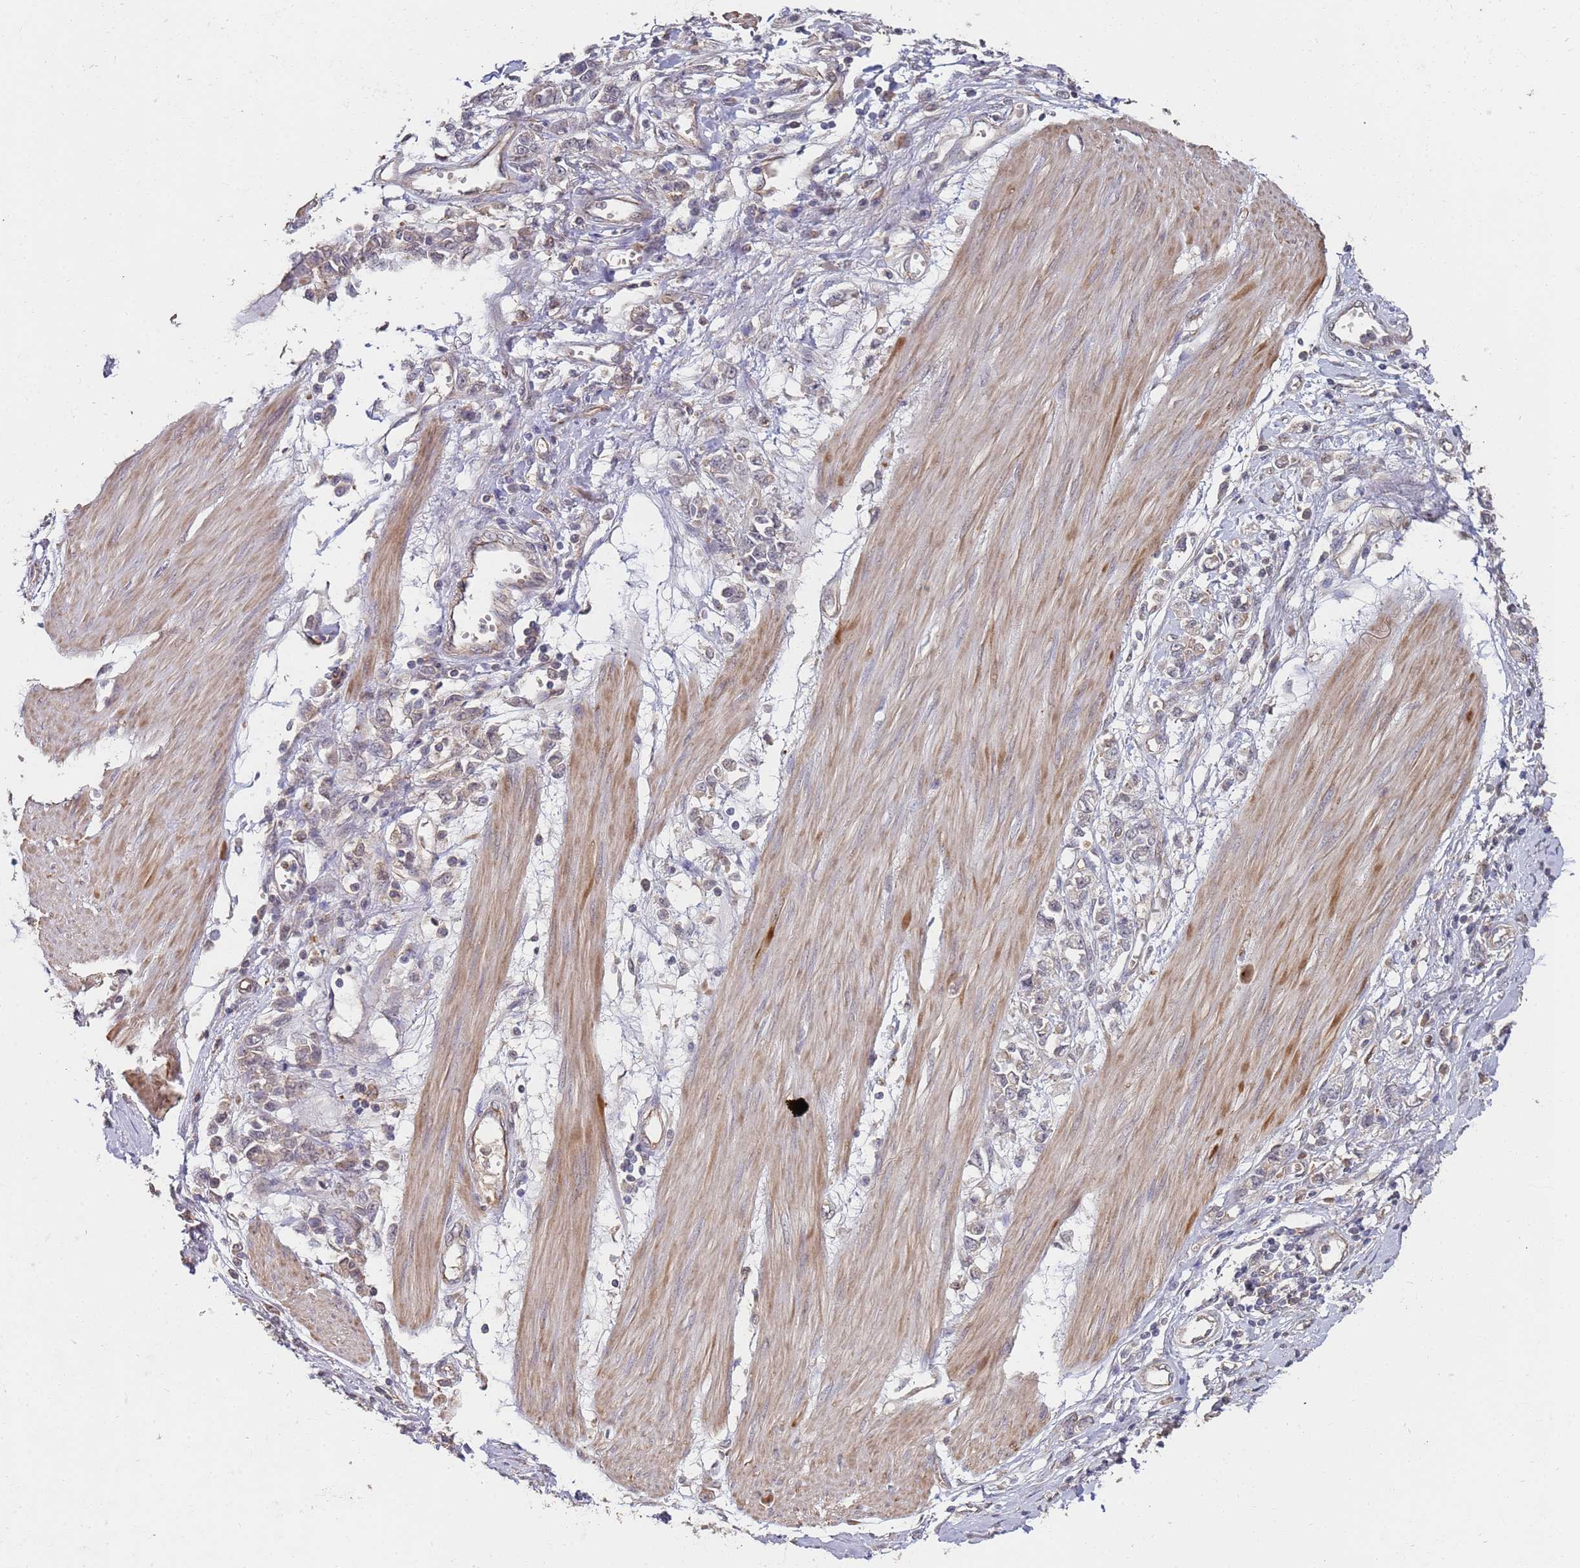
{"staining": {"intensity": "negative", "quantity": "none", "location": "none"}, "tissue": "stomach cancer", "cell_type": "Tumor cells", "image_type": "cancer", "snomed": [{"axis": "morphology", "description": "Adenocarcinoma, NOS"}, {"axis": "topography", "description": "Stomach"}], "caption": "The photomicrograph exhibits no staining of tumor cells in stomach cancer.", "gene": "ABCB6", "patient": {"sex": "female", "age": 76}}